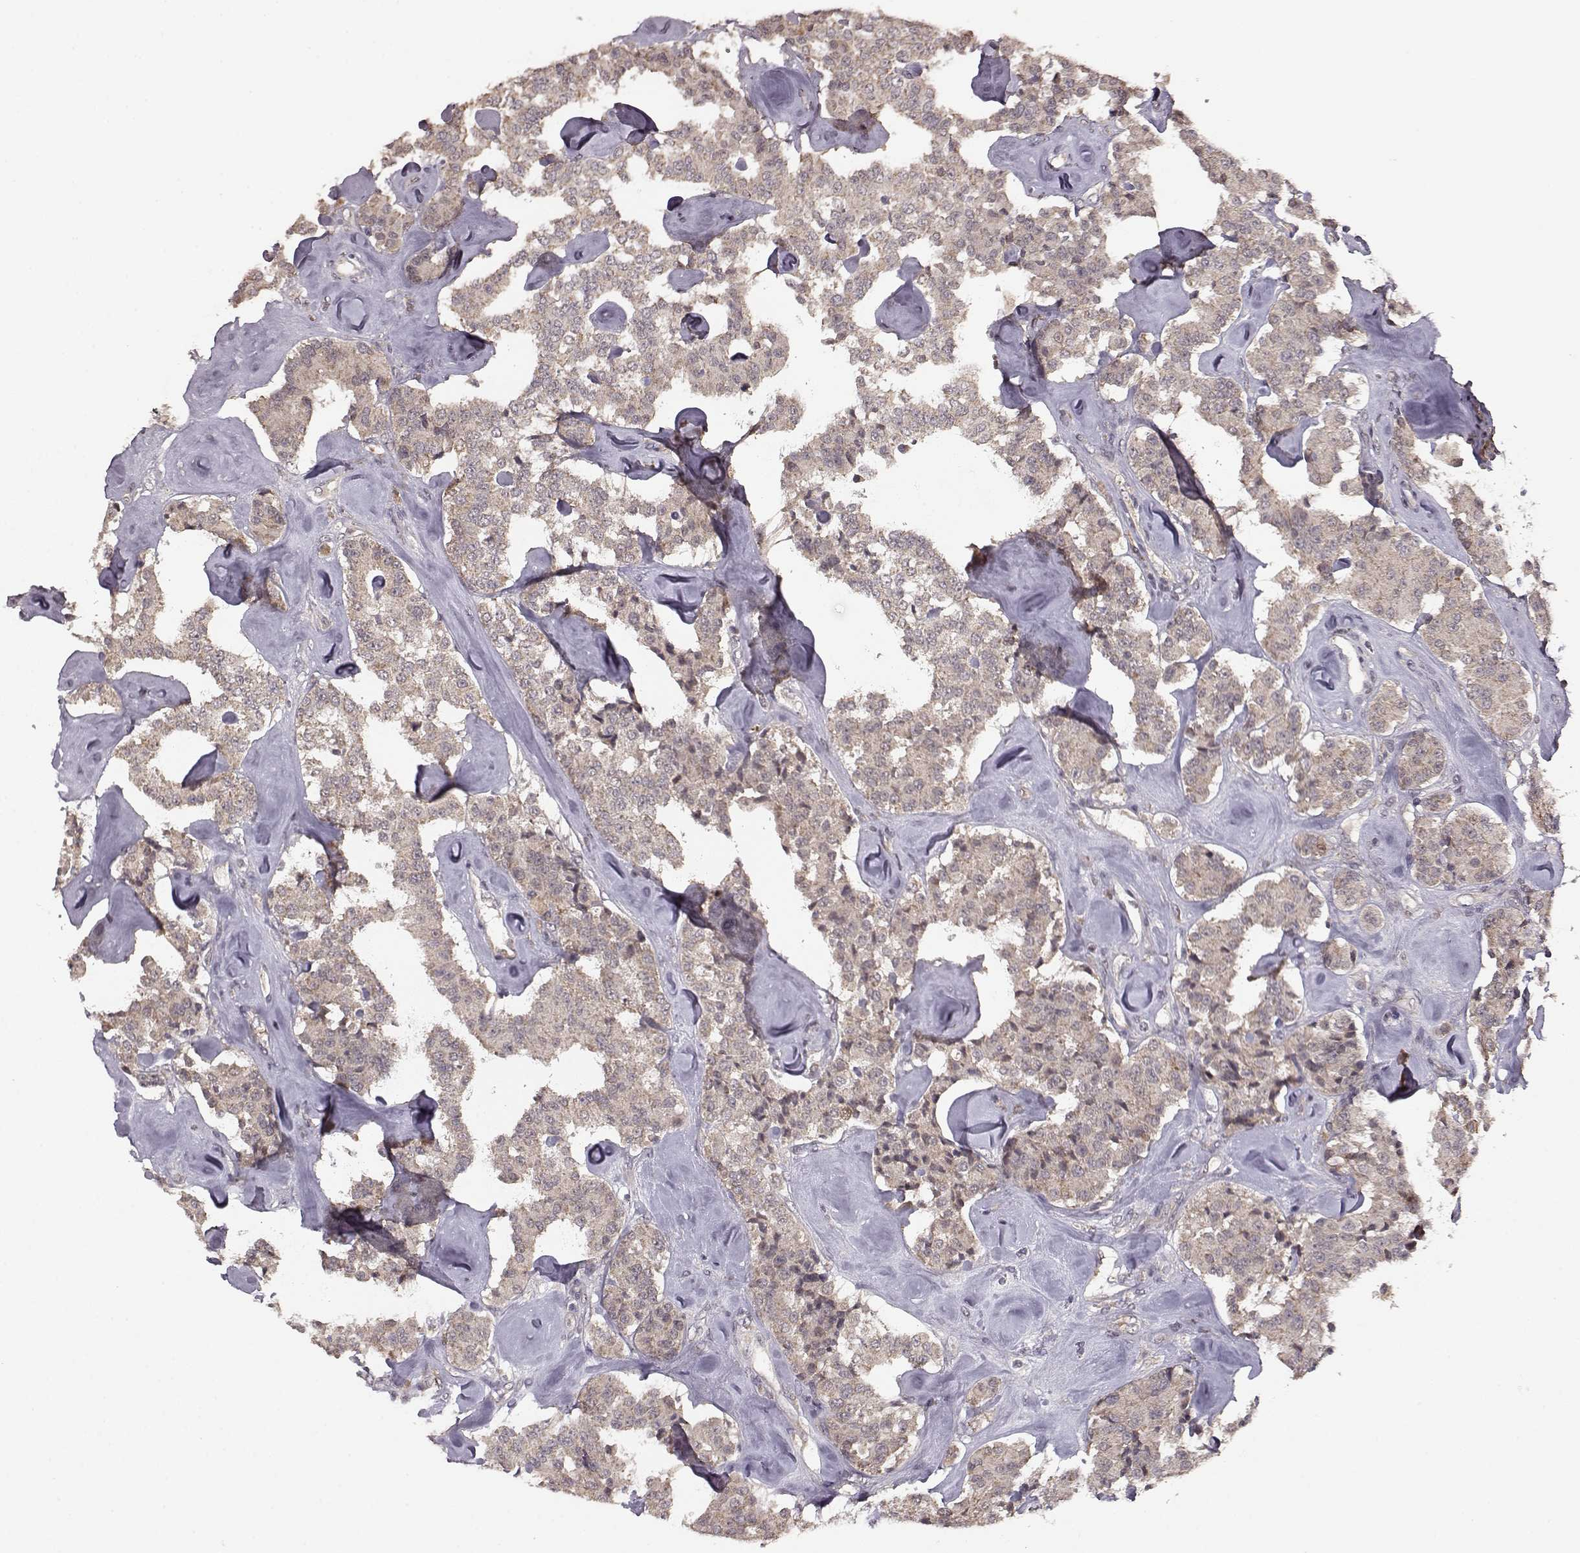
{"staining": {"intensity": "weak", "quantity": ">75%", "location": "cytoplasmic/membranous"}, "tissue": "carcinoid", "cell_type": "Tumor cells", "image_type": "cancer", "snomed": [{"axis": "morphology", "description": "Carcinoid, malignant, NOS"}, {"axis": "topography", "description": "Pancreas"}], "caption": "A high-resolution image shows immunohistochemistry staining of carcinoid (malignant), which shows weak cytoplasmic/membranous staining in approximately >75% of tumor cells.", "gene": "ELOVL5", "patient": {"sex": "male", "age": 41}}